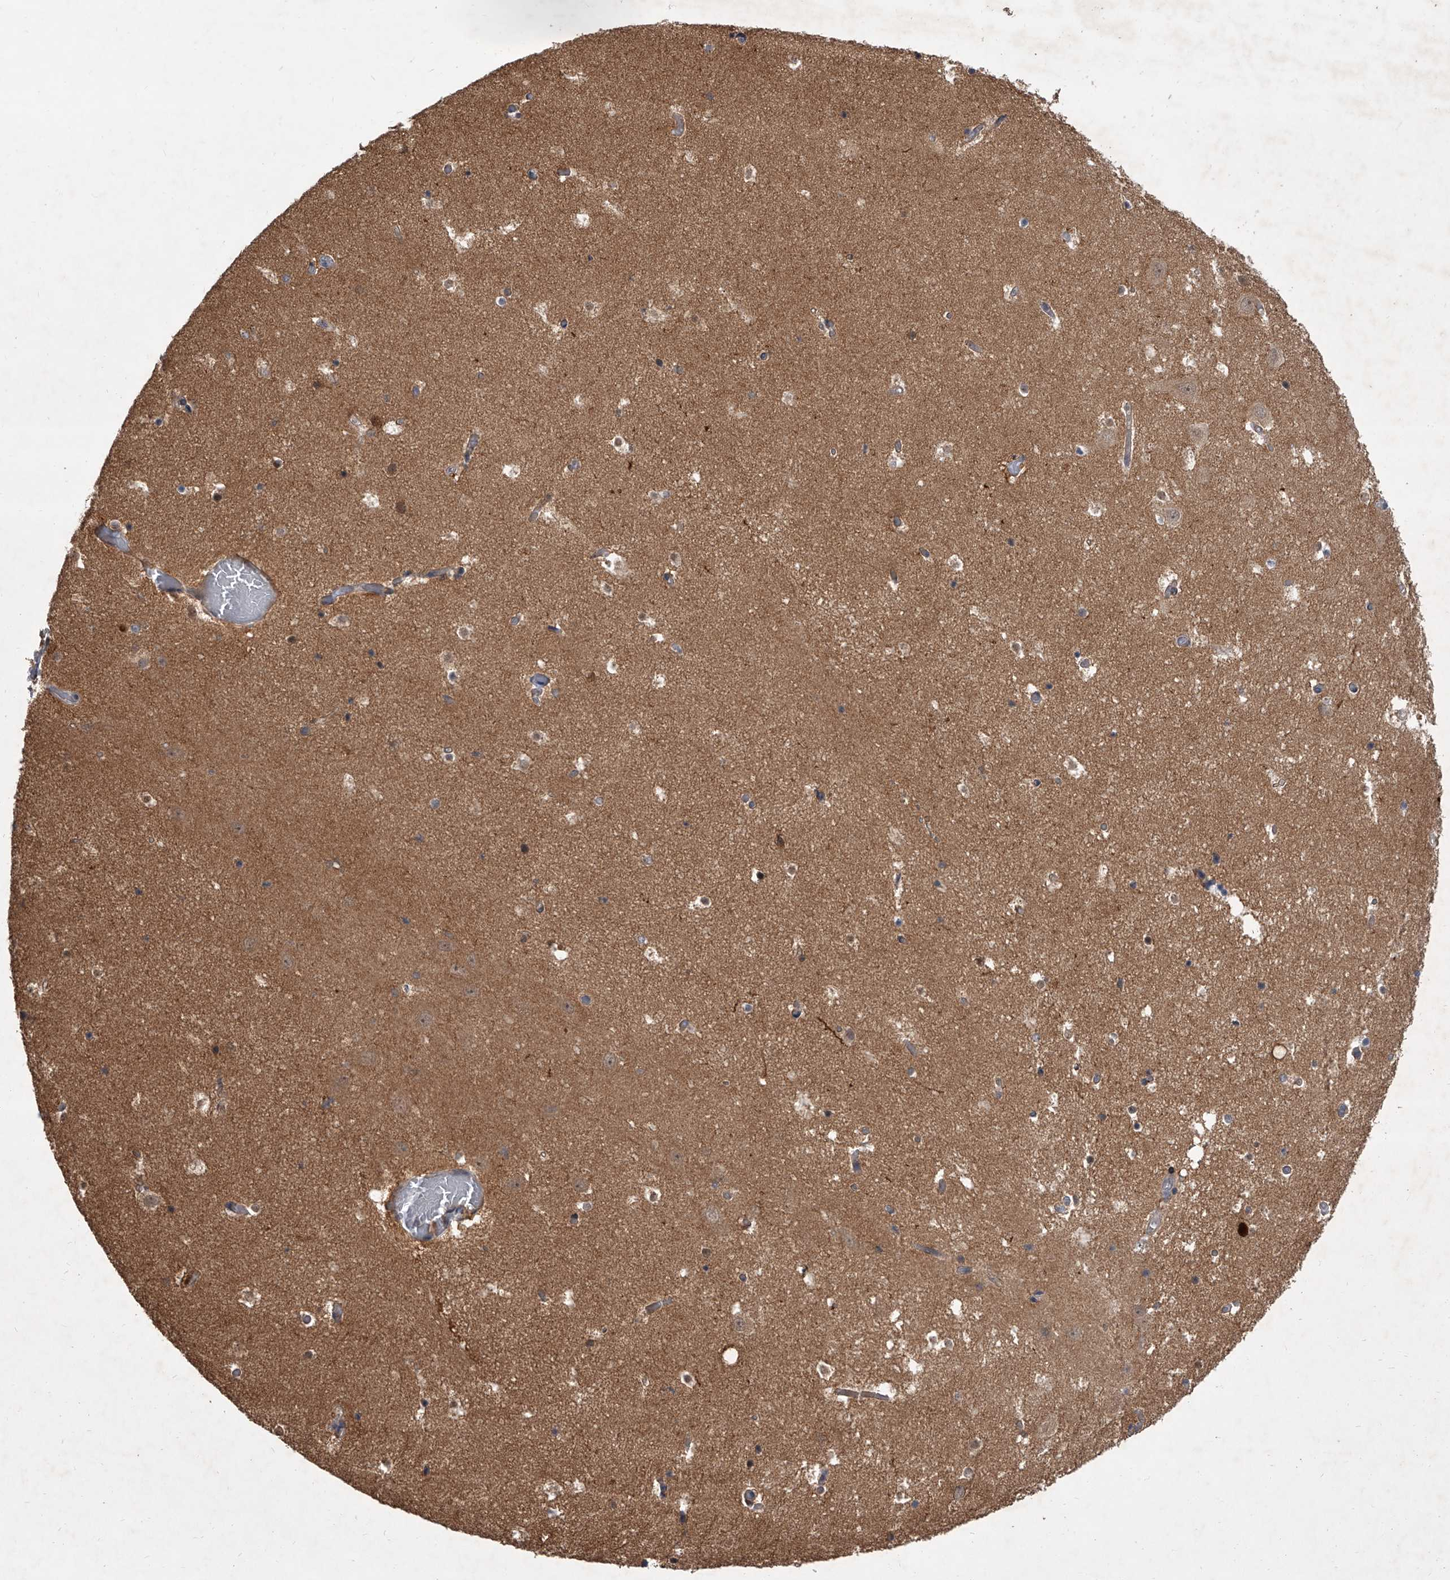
{"staining": {"intensity": "moderate", "quantity": "<25%", "location": "cytoplasmic/membranous"}, "tissue": "hippocampus", "cell_type": "Glial cells", "image_type": "normal", "snomed": [{"axis": "morphology", "description": "Normal tissue, NOS"}, {"axis": "topography", "description": "Hippocampus"}], "caption": "The micrograph displays staining of benign hippocampus, revealing moderate cytoplasmic/membranous protein staining (brown color) within glial cells.", "gene": "BHLHE23", "patient": {"sex": "female", "age": 52}}